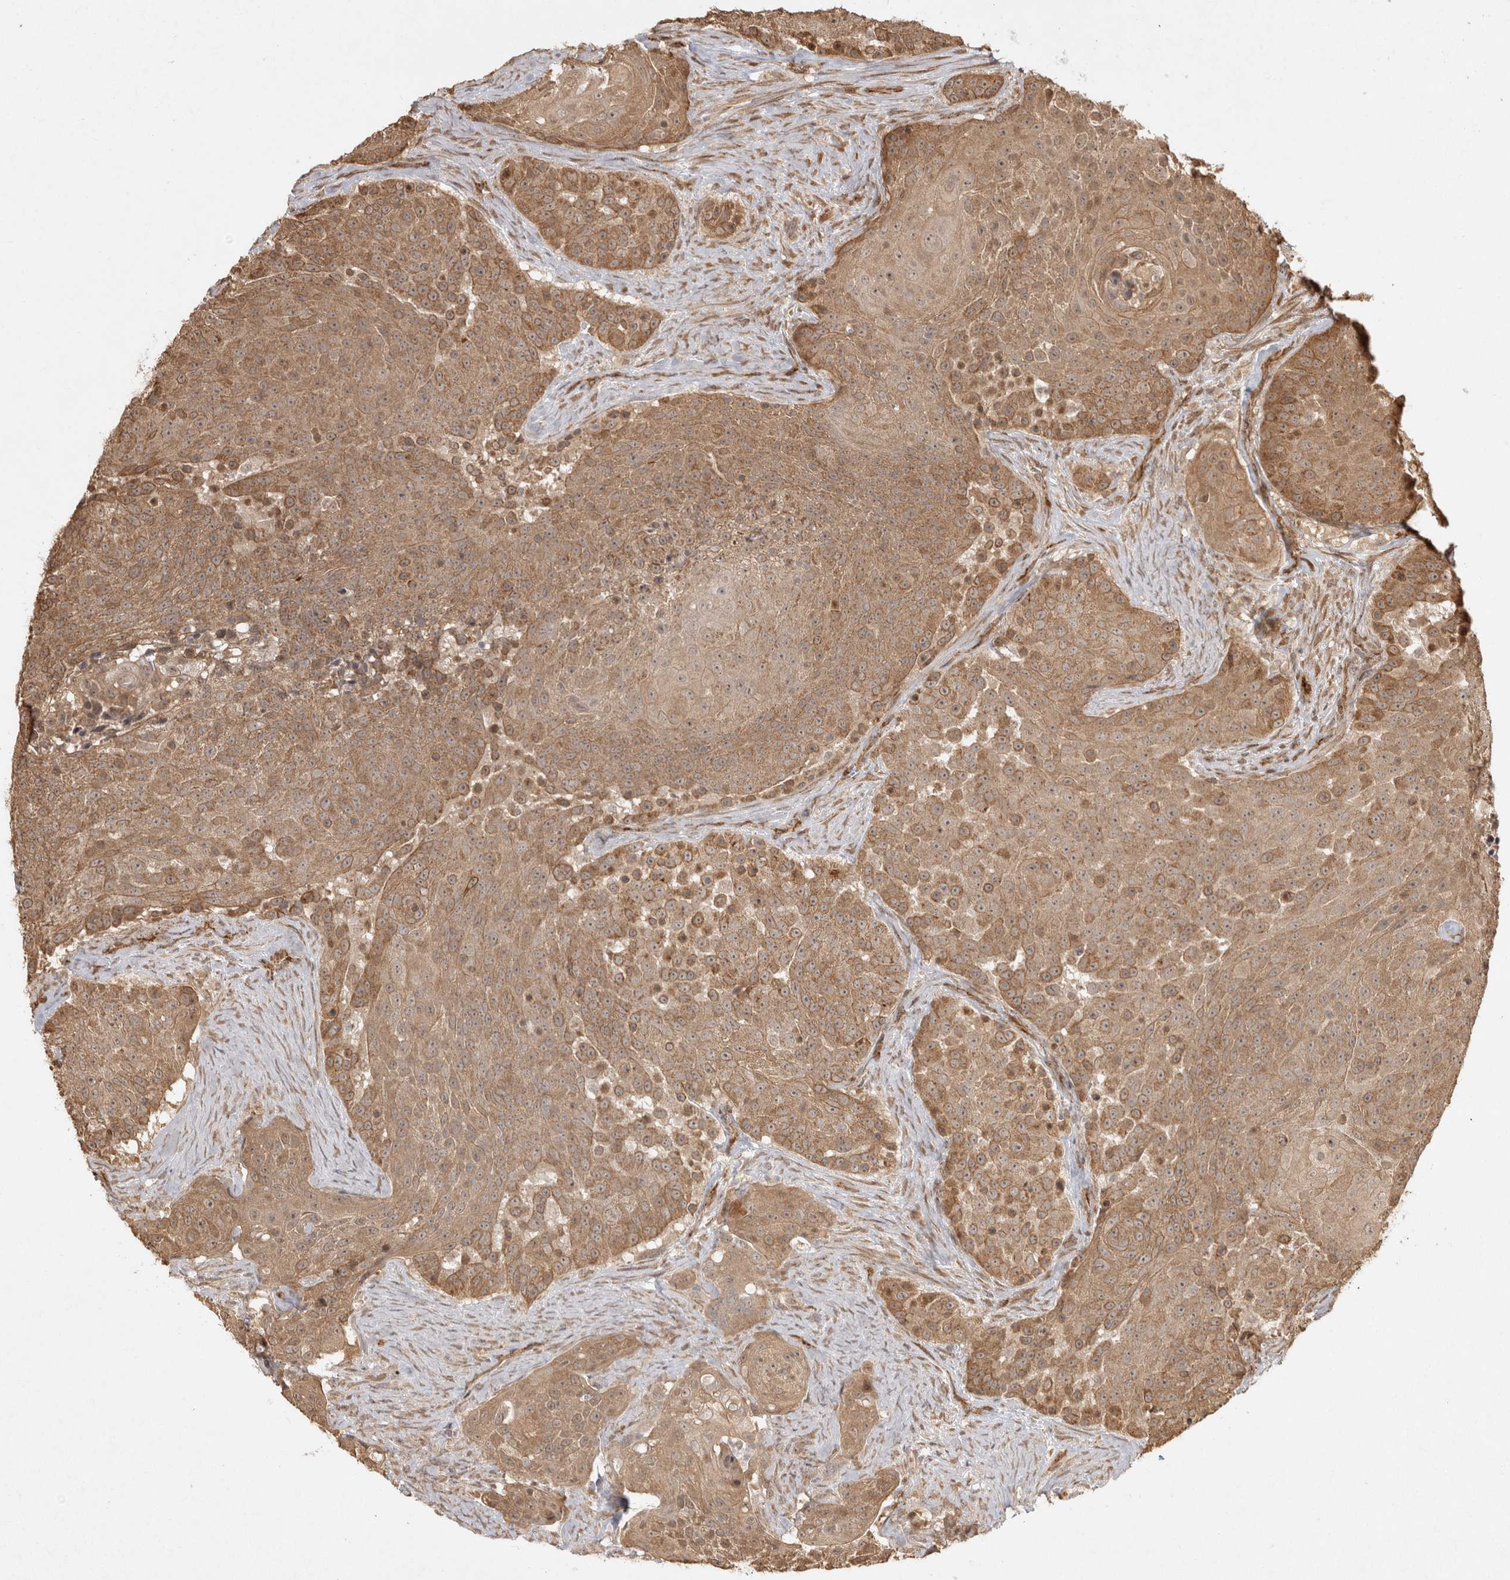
{"staining": {"intensity": "moderate", "quantity": ">75%", "location": "cytoplasmic/membranous"}, "tissue": "urothelial cancer", "cell_type": "Tumor cells", "image_type": "cancer", "snomed": [{"axis": "morphology", "description": "Urothelial carcinoma, High grade"}, {"axis": "topography", "description": "Urinary bladder"}], "caption": "The histopathology image reveals staining of urothelial cancer, revealing moderate cytoplasmic/membranous protein positivity (brown color) within tumor cells.", "gene": "CAMSAP2", "patient": {"sex": "female", "age": 63}}